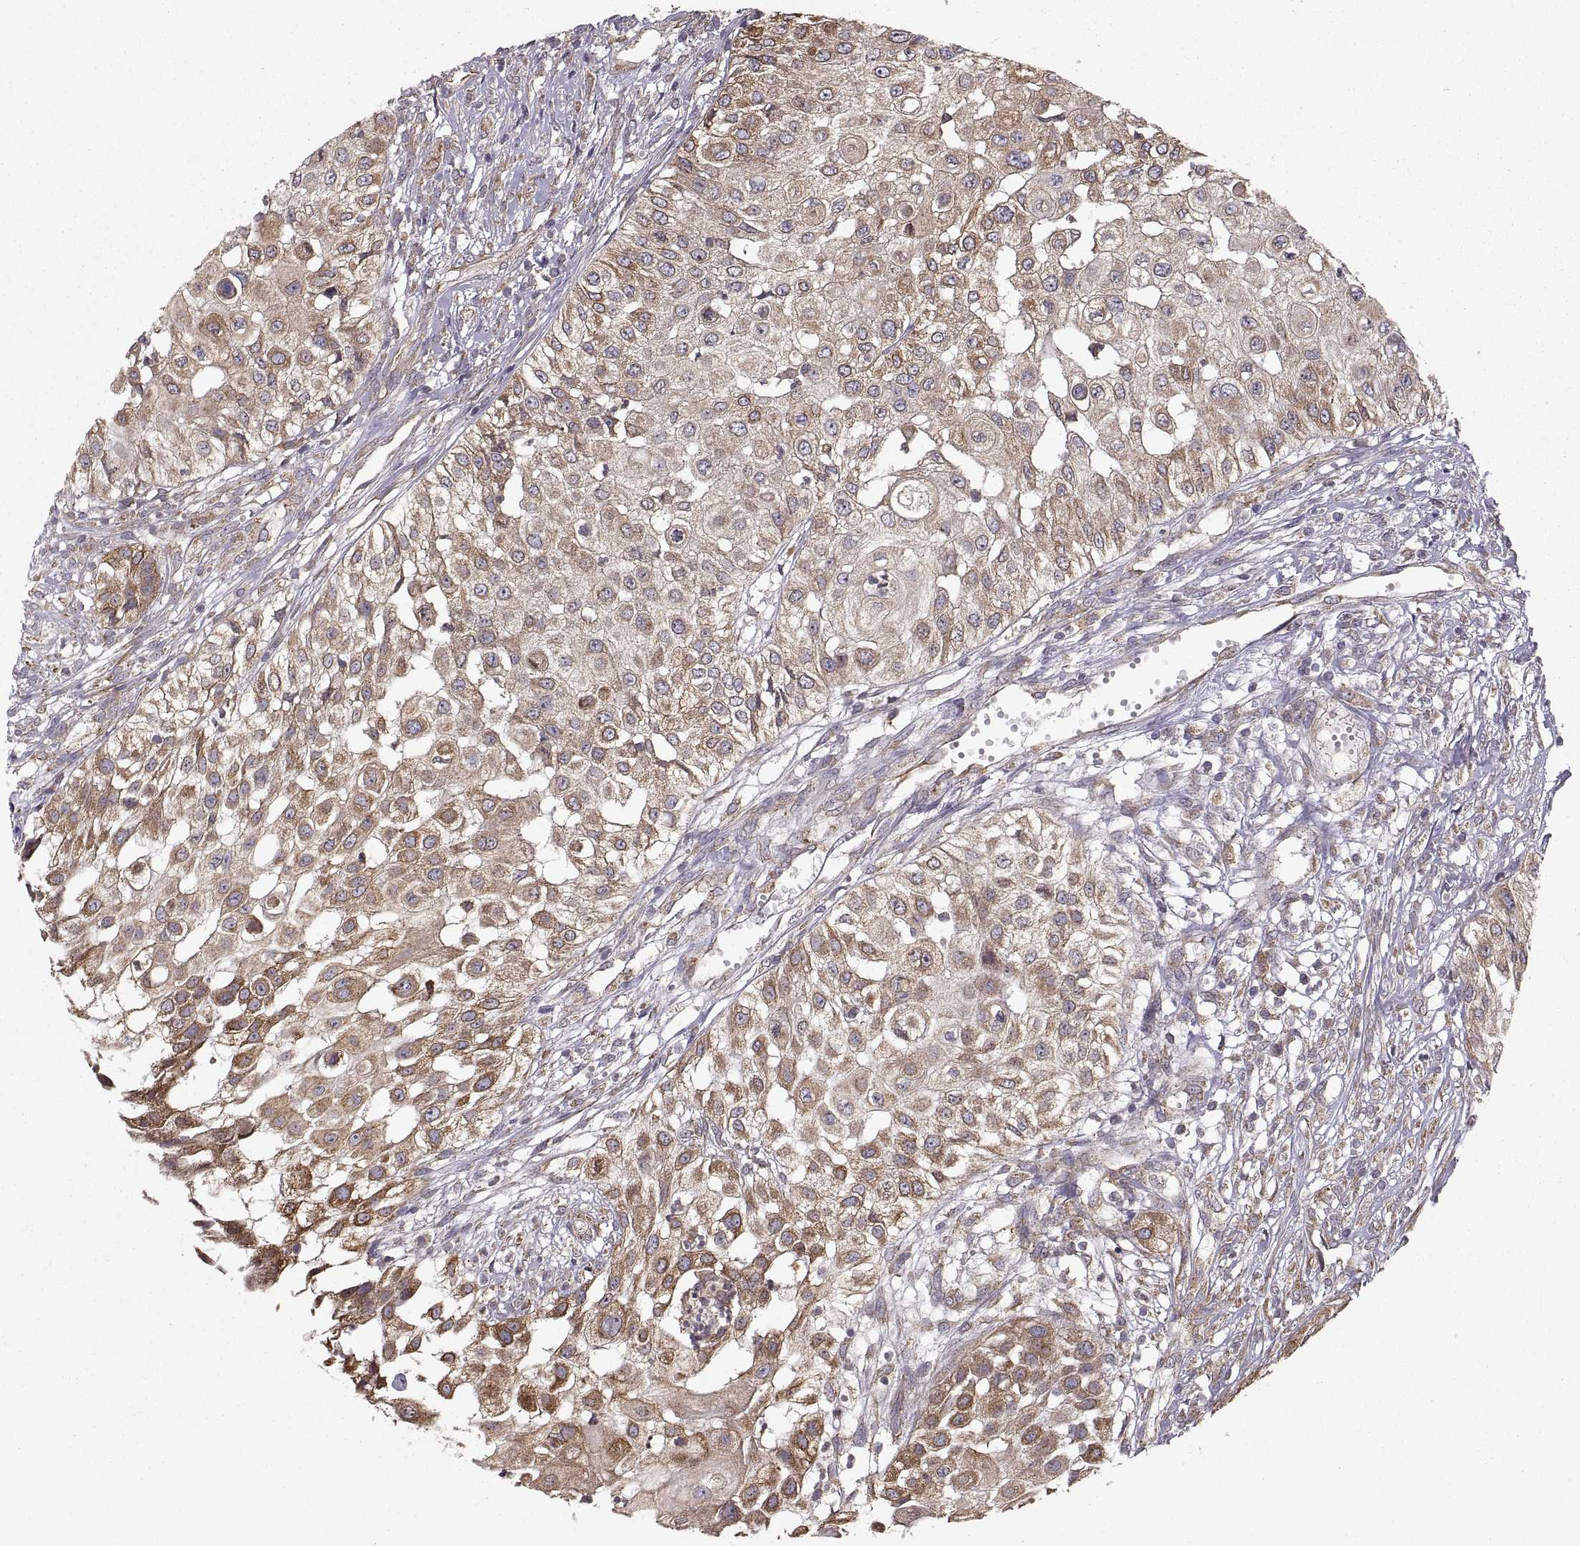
{"staining": {"intensity": "moderate", "quantity": "<25%", "location": "cytoplasmic/membranous"}, "tissue": "urothelial cancer", "cell_type": "Tumor cells", "image_type": "cancer", "snomed": [{"axis": "morphology", "description": "Urothelial carcinoma, High grade"}, {"axis": "topography", "description": "Urinary bladder"}], "caption": "There is low levels of moderate cytoplasmic/membranous staining in tumor cells of urothelial carcinoma (high-grade), as demonstrated by immunohistochemical staining (brown color).", "gene": "PDIA3", "patient": {"sex": "female", "age": 79}}